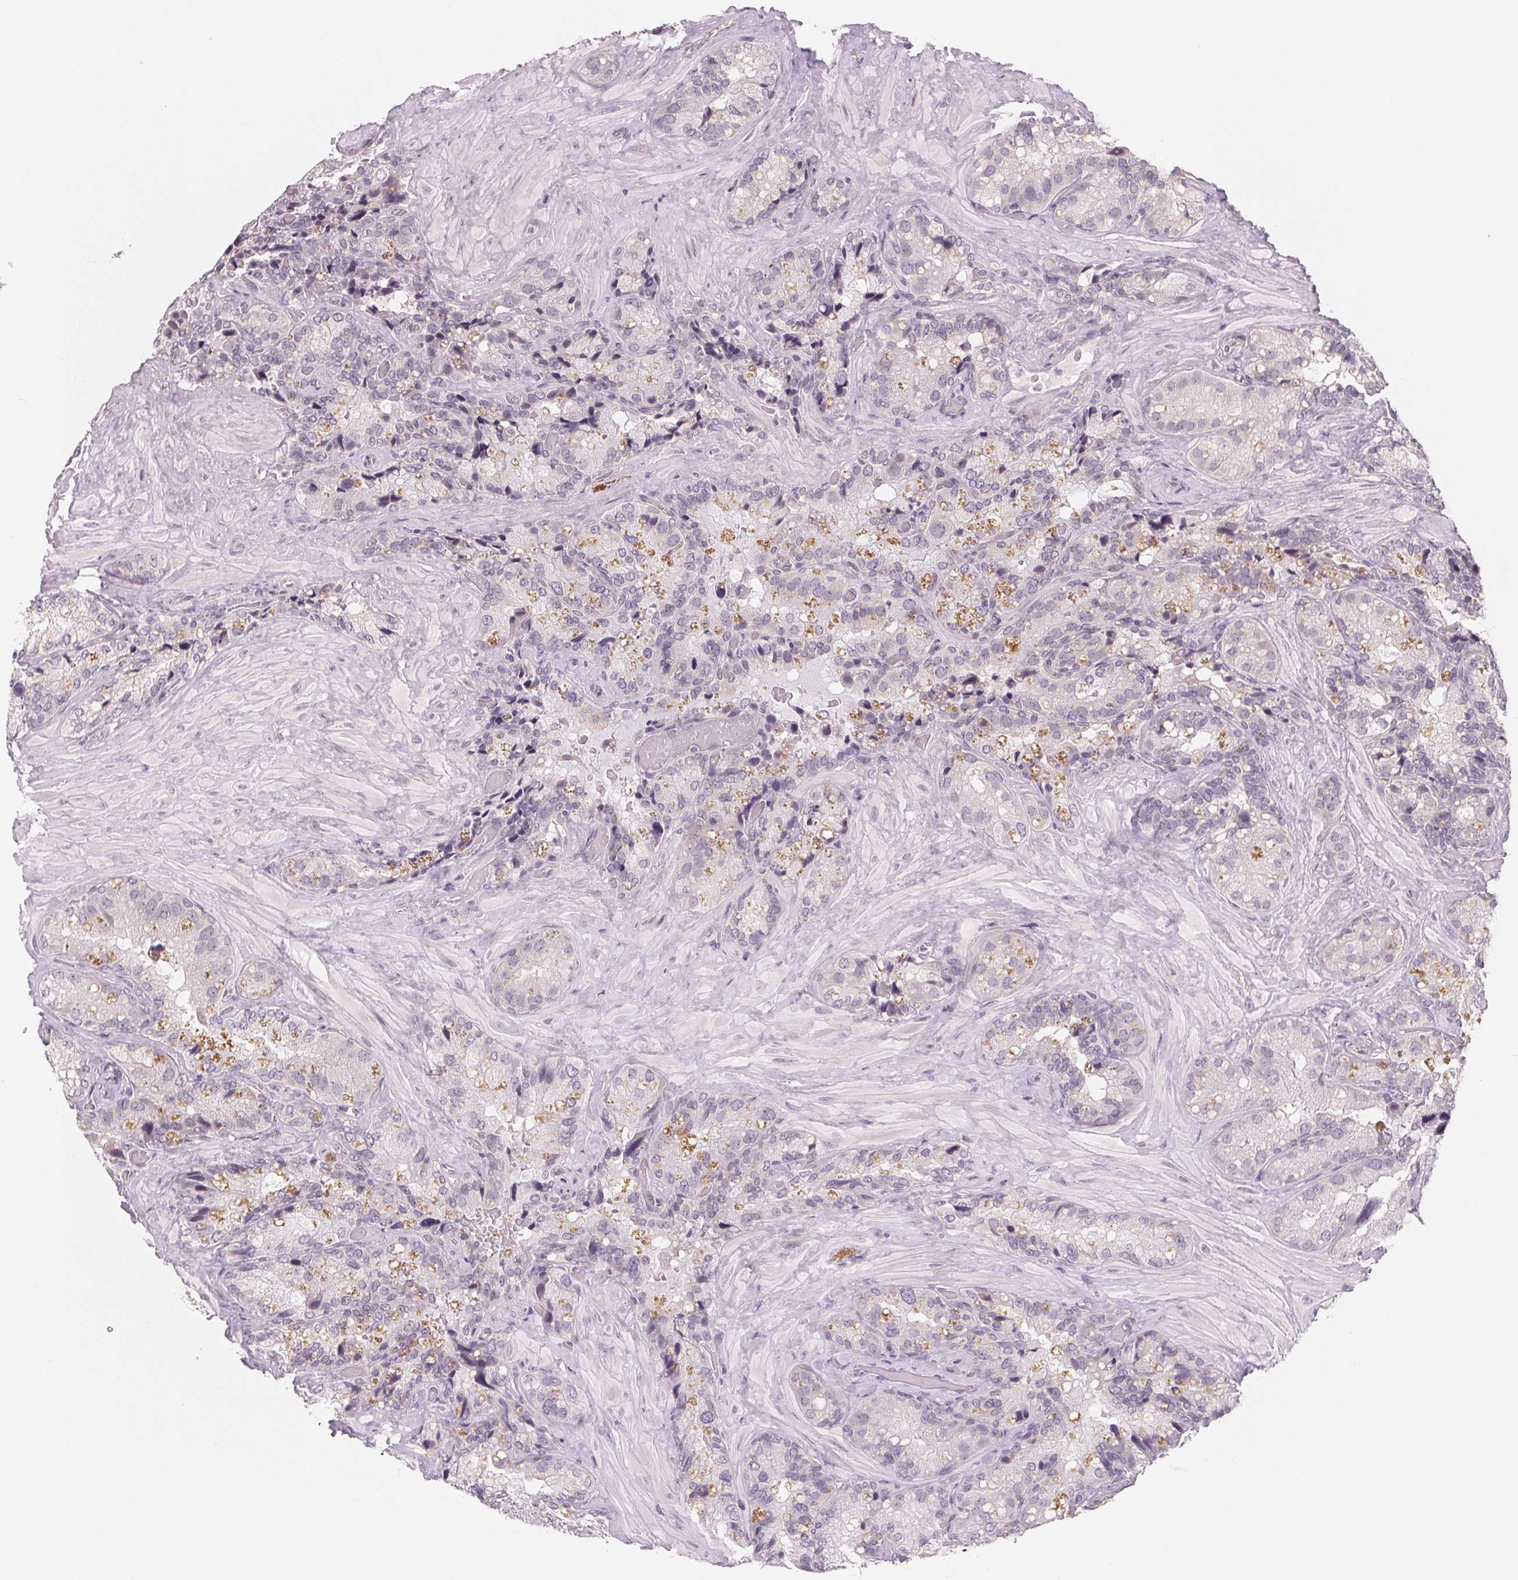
{"staining": {"intensity": "weak", "quantity": "25%-75%", "location": "cytoplasmic/membranous"}, "tissue": "seminal vesicle", "cell_type": "Glandular cells", "image_type": "normal", "snomed": [{"axis": "morphology", "description": "Normal tissue, NOS"}, {"axis": "topography", "description": "Seminal veicle"}], "caption": "A low amount of weak cytoplasmic/membranous staining is present in about 25%-75% of glandular cells in normal seminal vesicle. Nuclei are stained in blue.", "gene": "CFC1B", "patient": {"sex": "male", "age": 60}}